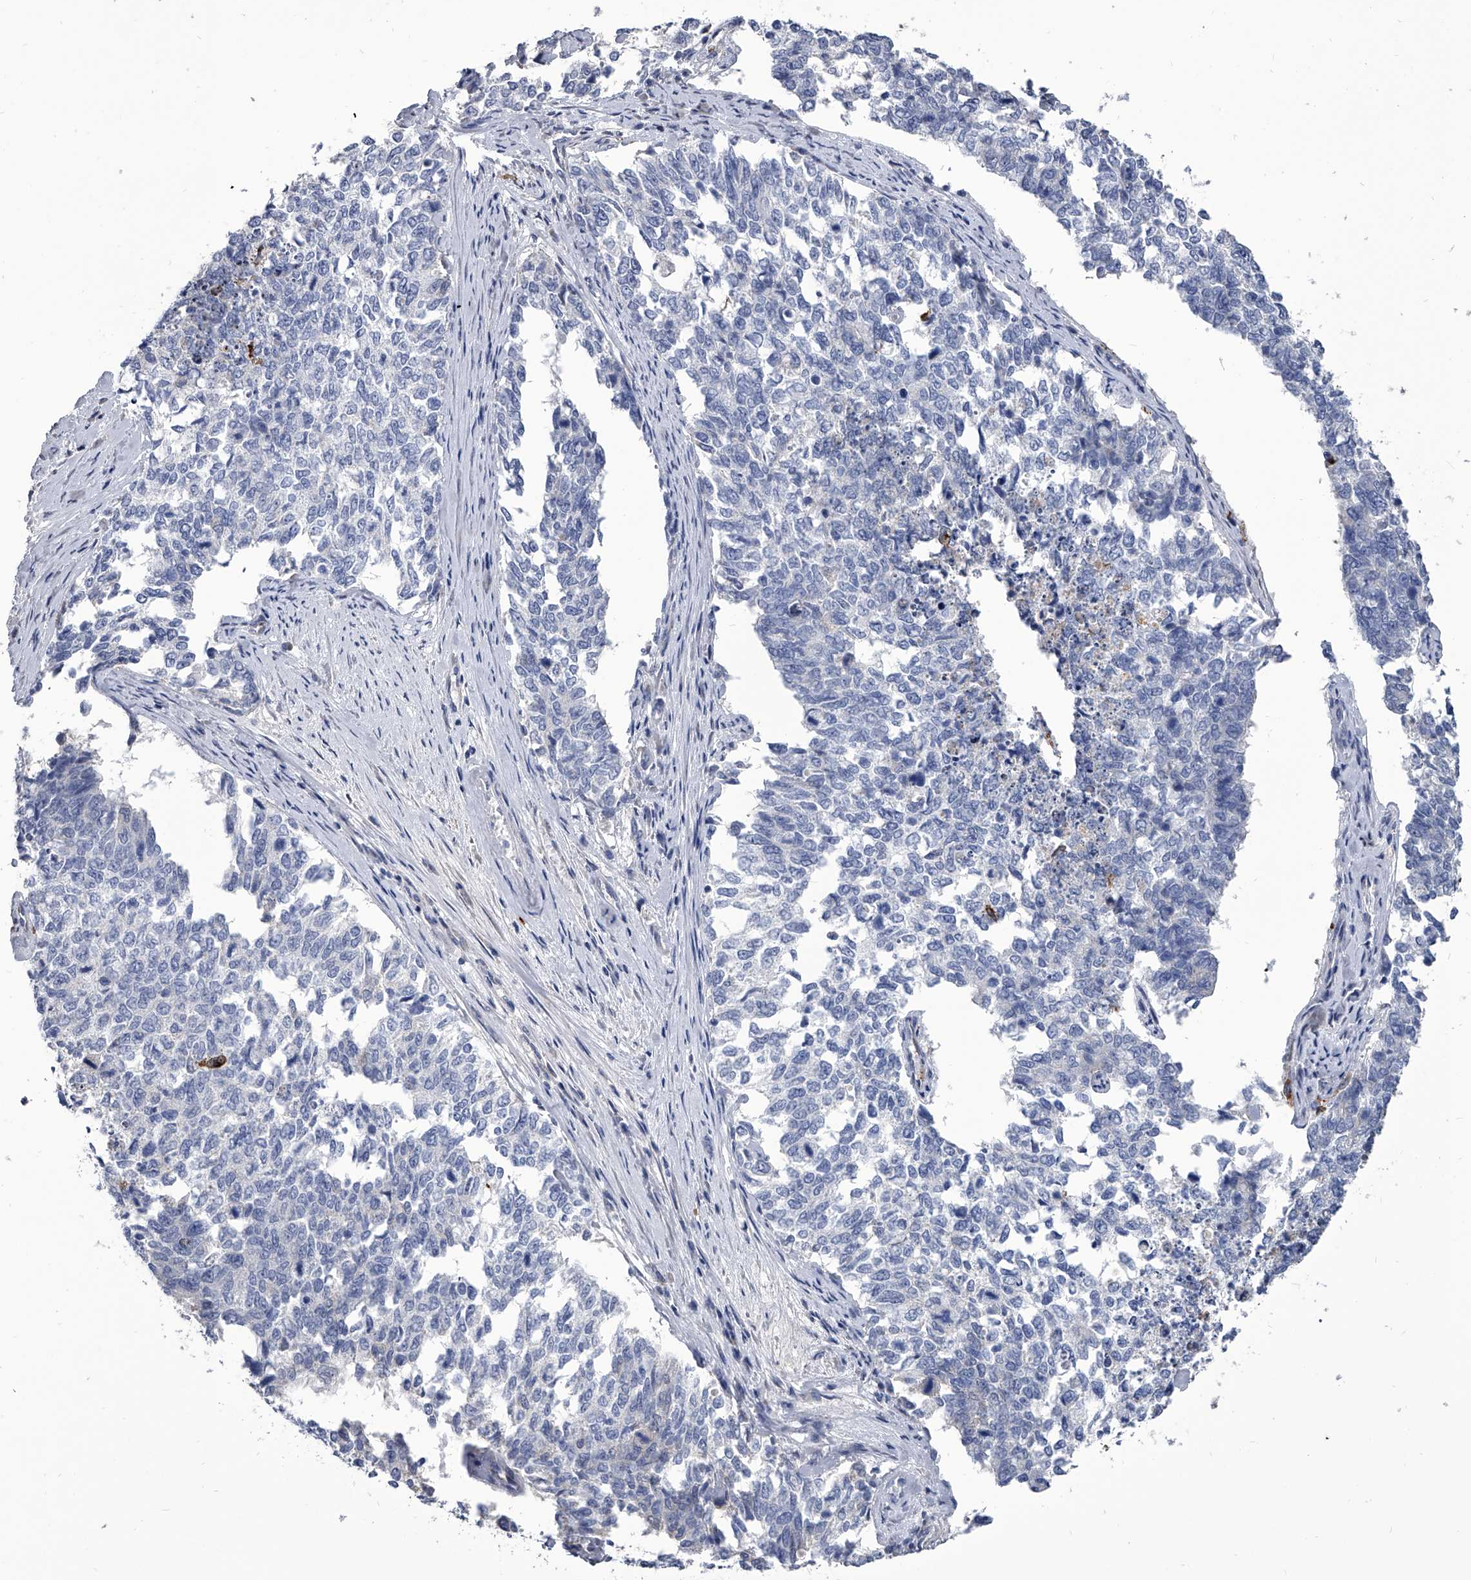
{"staining": {"intensity": "negative", "quantity": "none", "location": "none"}, "tissue": "cervical cancer", "cell_type": "Tumor cells", "image_type": "cancer", "snomed": [{"axis": "morphology", "description": "Squamous cell carcinoma, NOS"}, {"axis": "topography", "description": "Cervix"}], "caption": "The image shows no significant expression in tumor cells of cervical cancer (squamous cell carcinoma).", "gene": "SPP1", "patient": {"sex": "female", "age": 63}}